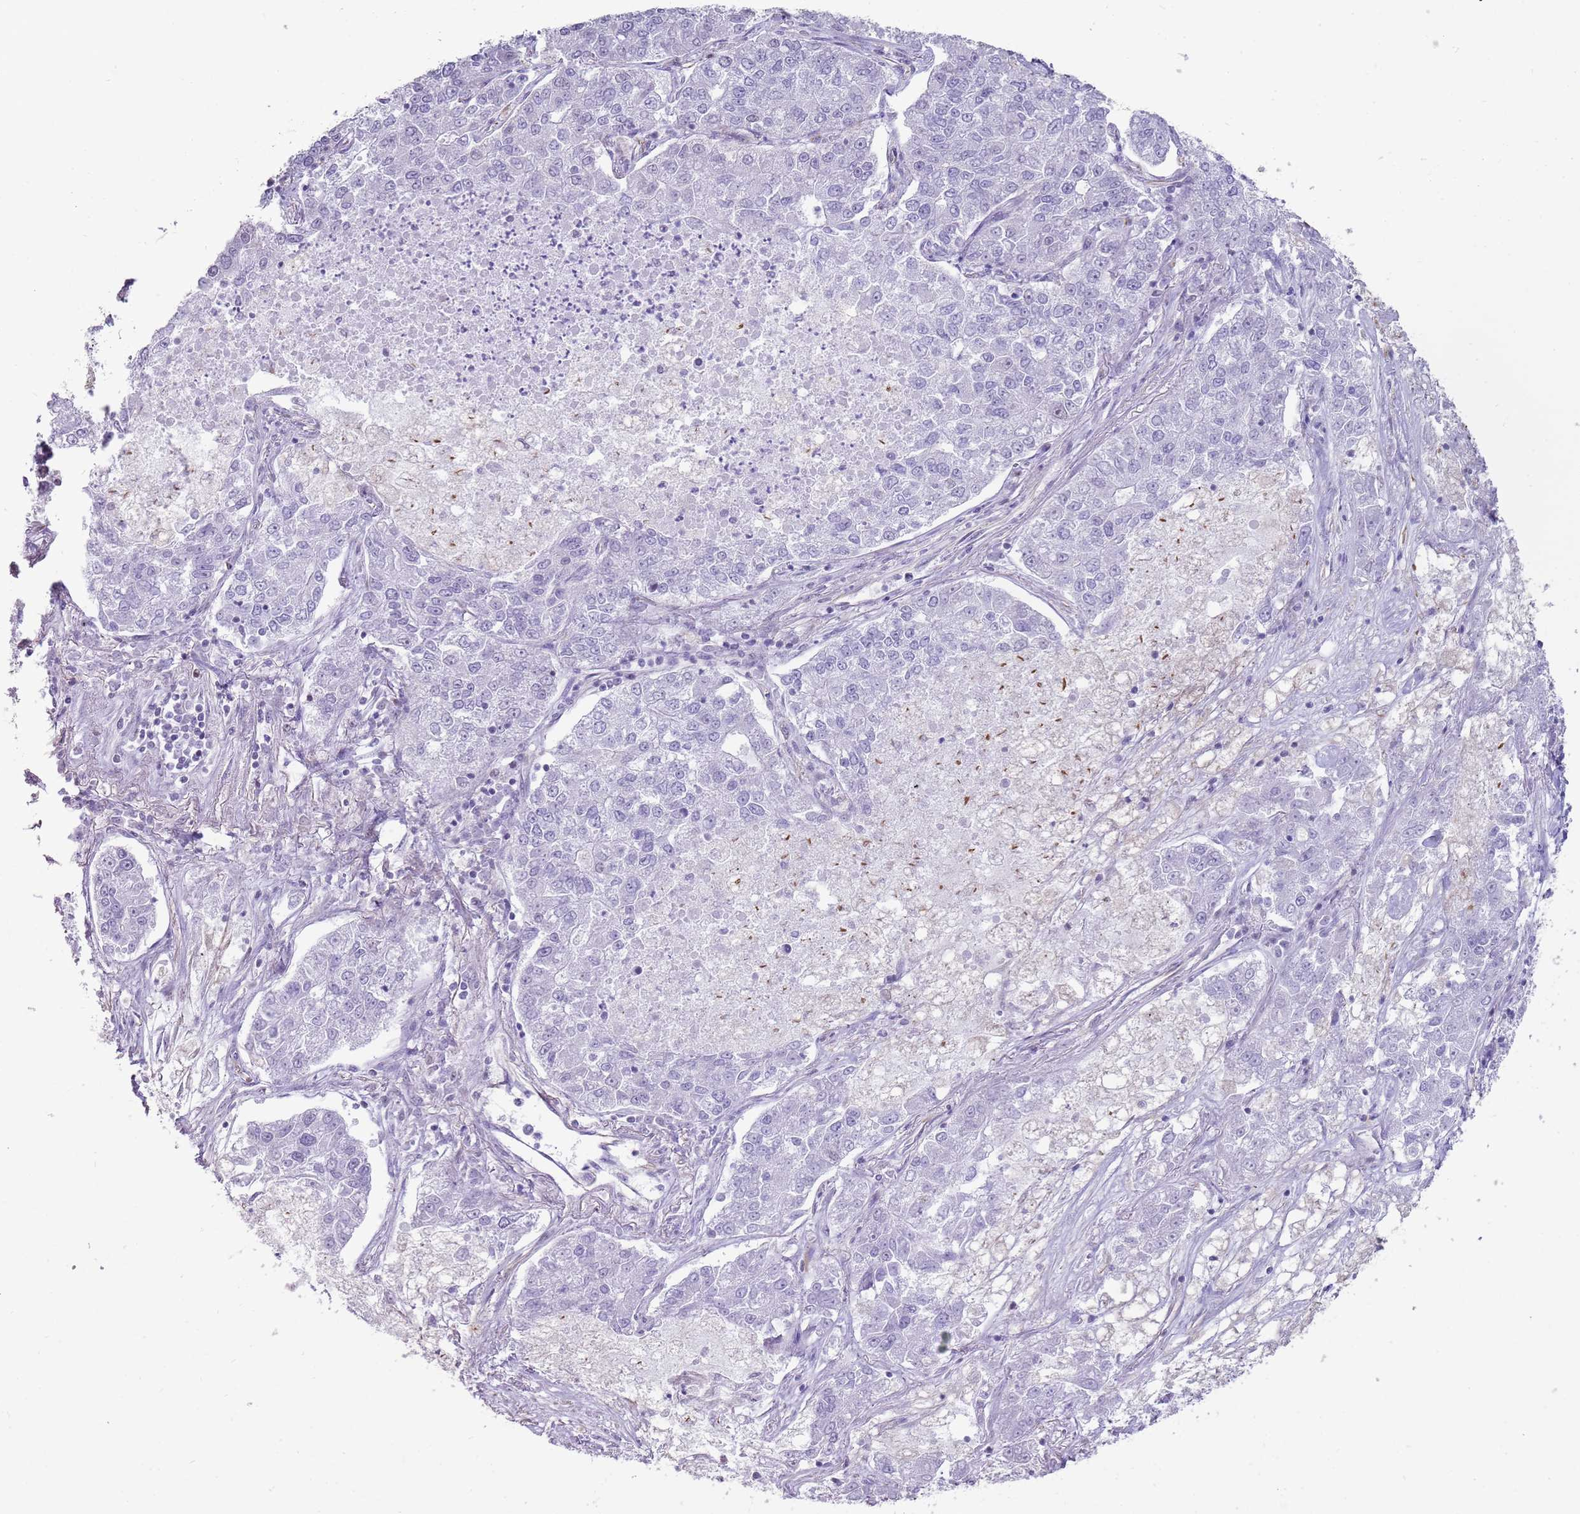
{"staining": {"intensity": "negative", "quantity": "none", "location": "none"}, "tissue": "lung cancer", "cell_type": "Tumor cells", "image_type": "cancer", "snomed": [{"axis": "morphology", "description": "Adenocarcinoma, NOS"}, {"axis": "topography", "description": "Lung"}], "caption": "Histopathology image shows no significant protein positivity in tumor cells of lung cancer (adenocarcinoma).", "gene": "NBPF3", "patient": {"sex": "male", "age": 49}}